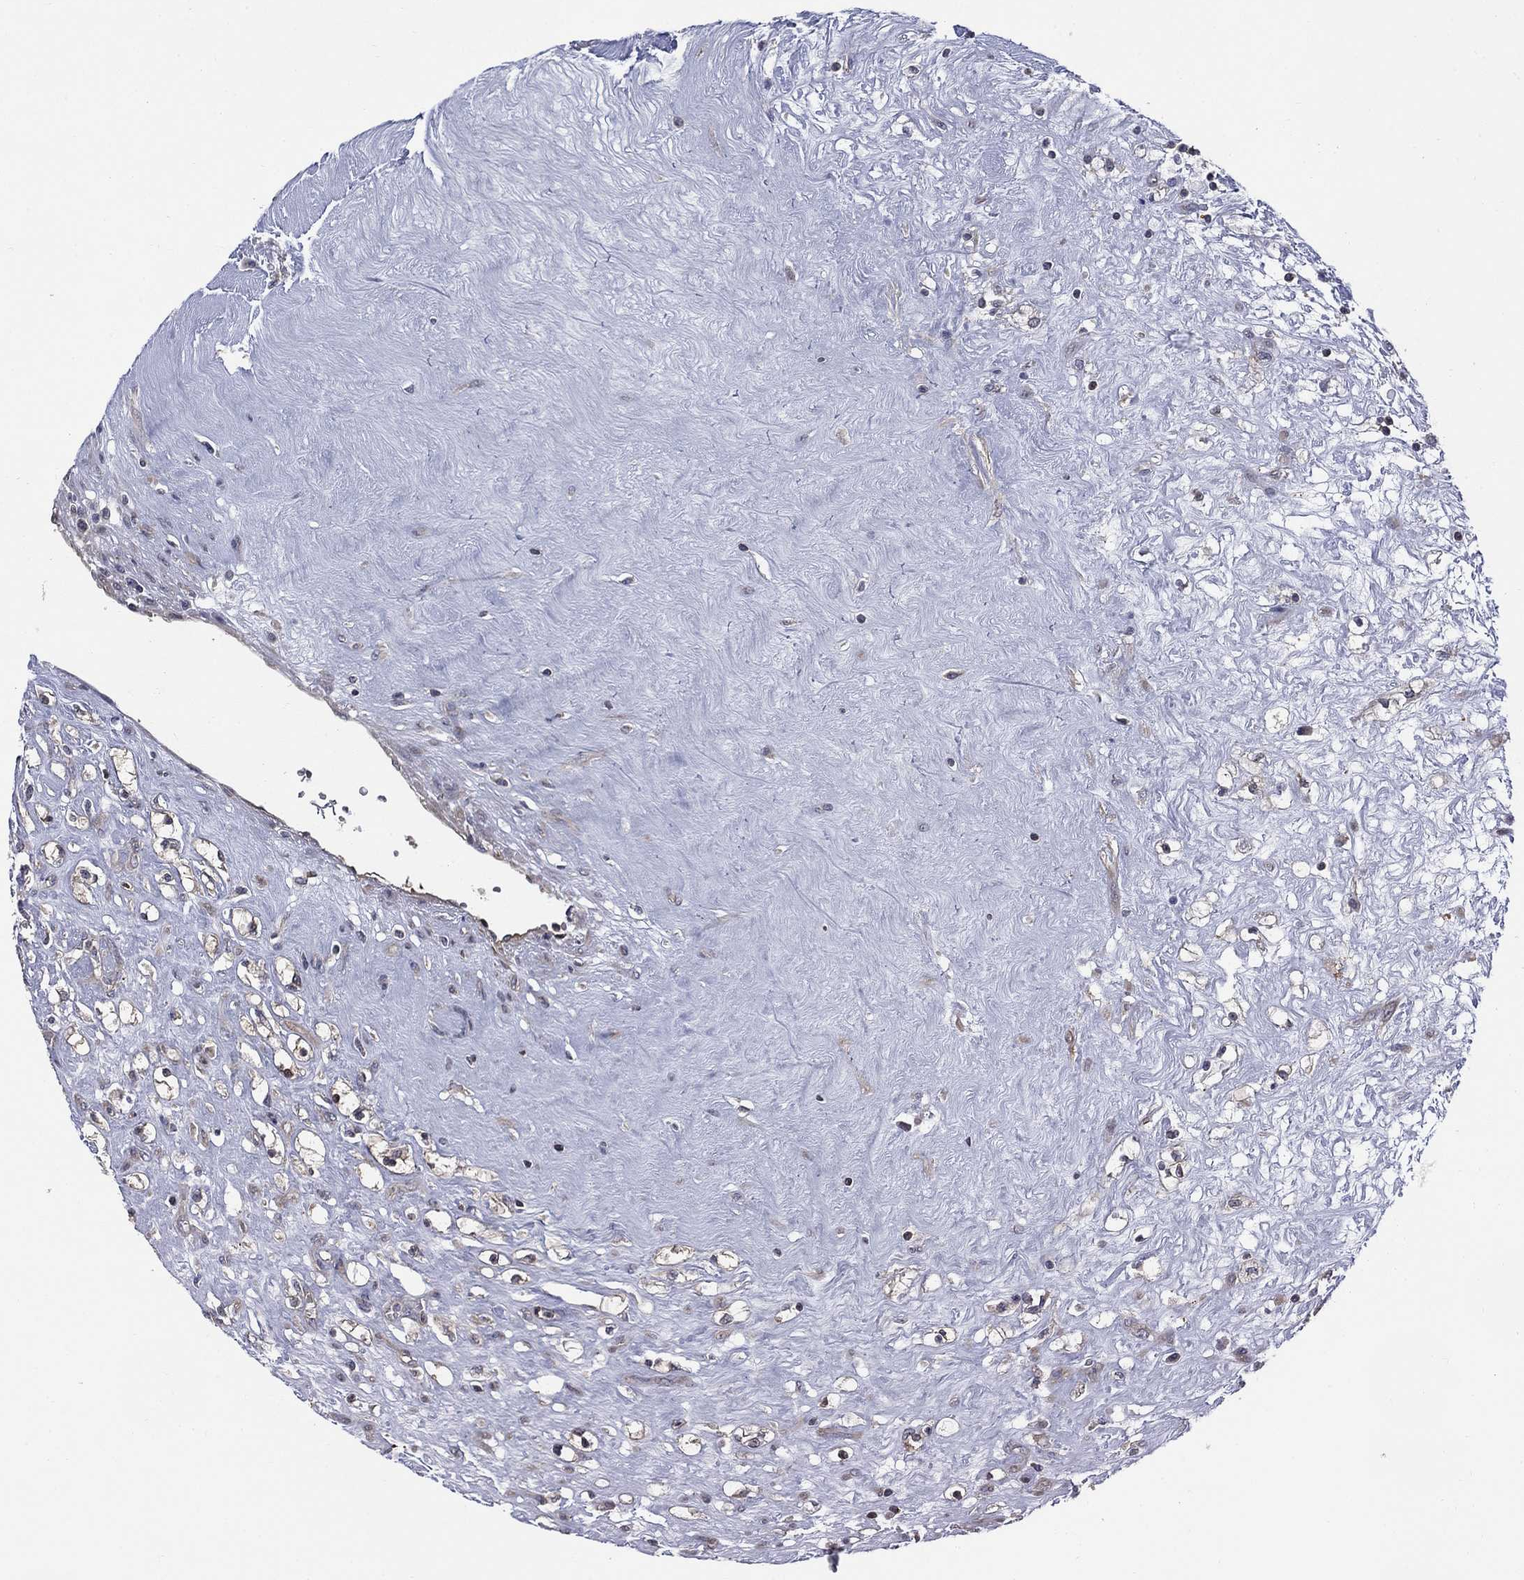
{"staining": {"intensity": "negative", "quantity": "none", "location": "none"}, "tissue": "renal cancer", "cell_type": "Tumor cells", "image_type": "cancer", "snomed": [{"axis": "morphology", "description": "Adenocarcinoma, NOS"}, {"axis": "topography", "description": "Kidney"}], "caption": "Renal cancer (adenocarcinoma) stained for a protein using immunohistochemistry reveals no positivity tumor cells.", "gene": "PDZD2", "patient": {"sex": "male", "age": 67}}